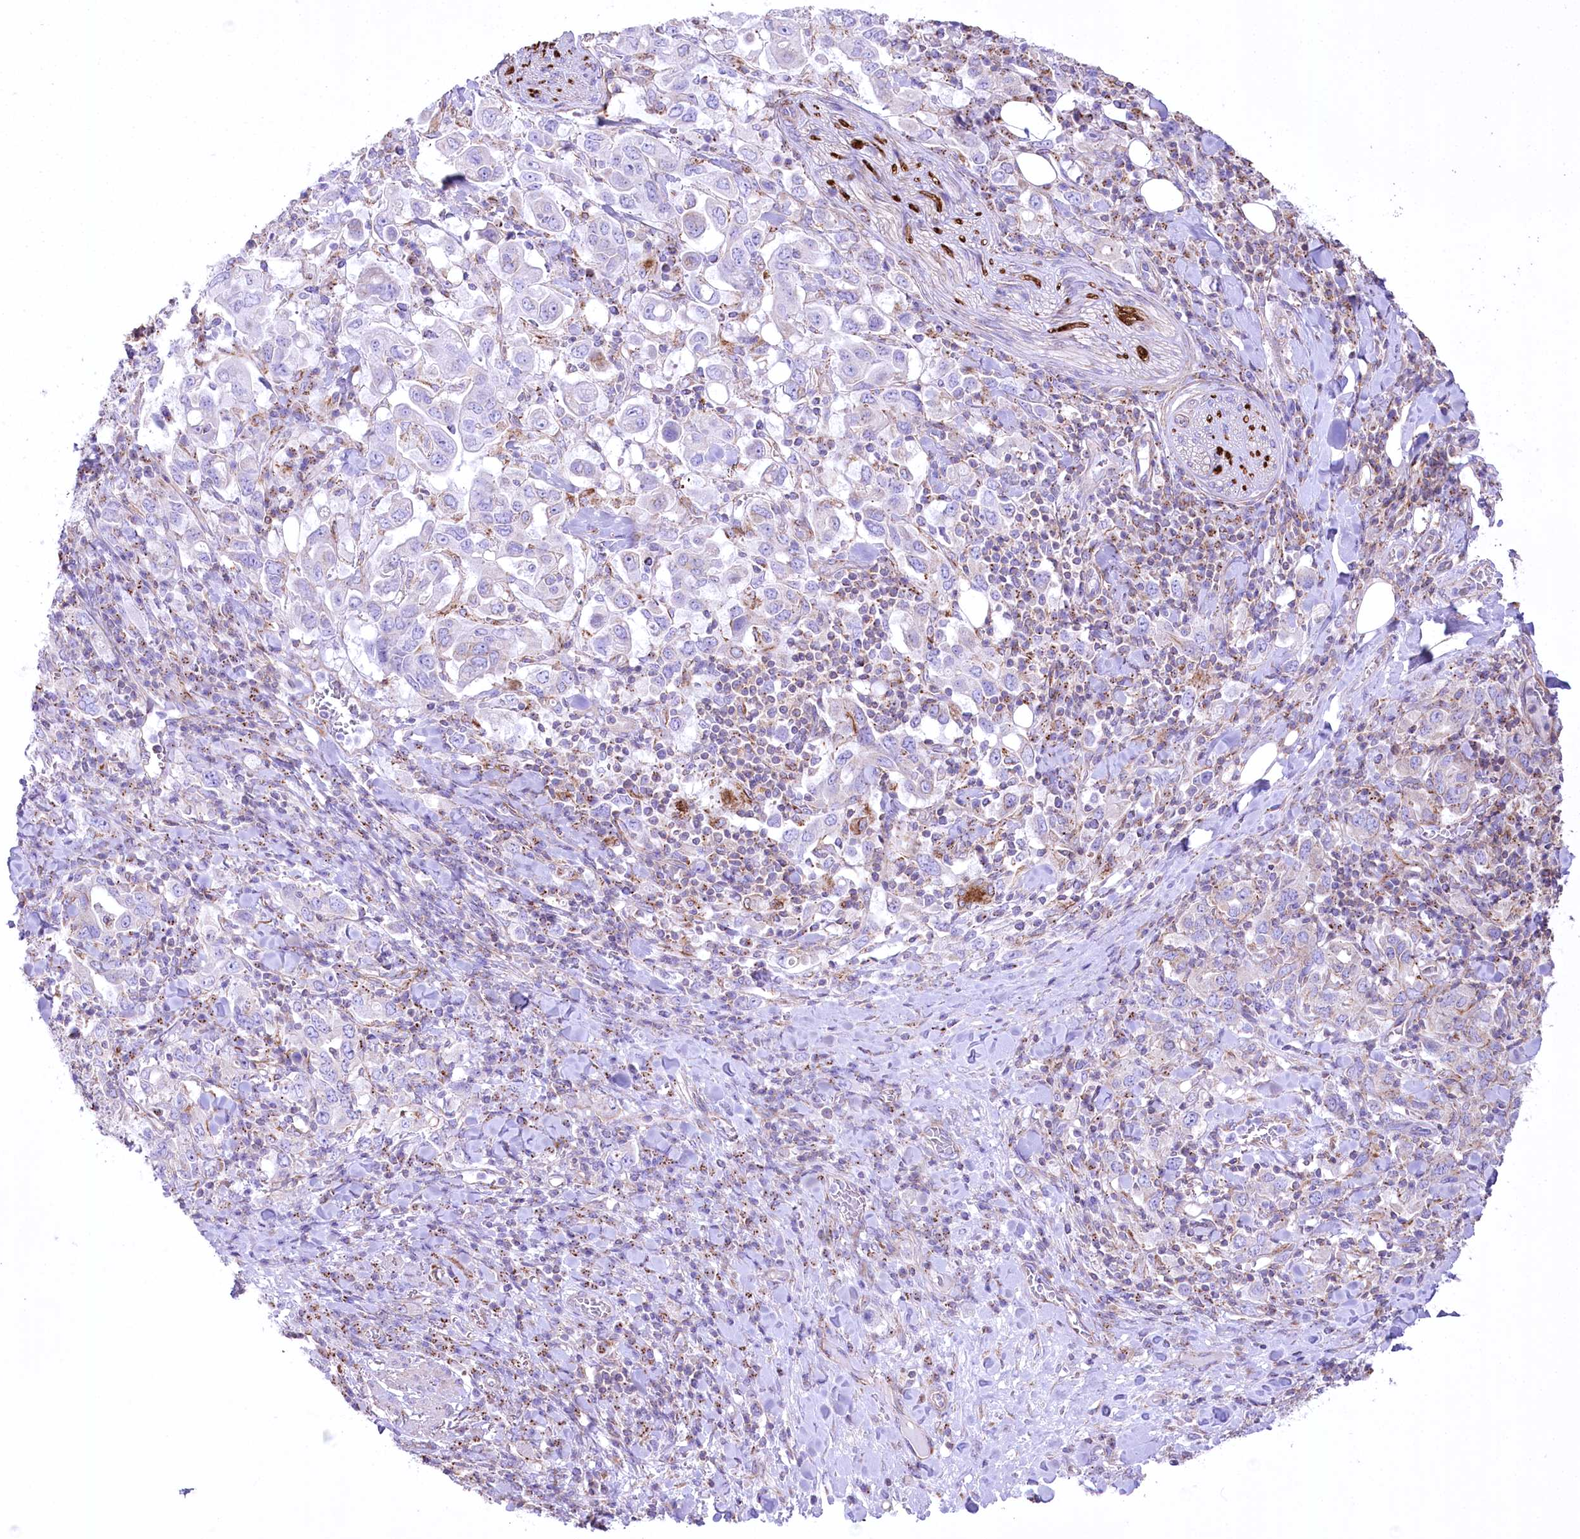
{"staining": {"intensity": "negative", "quantity": "none", "location": "none"}, "tissue": "stomach cancer", "cell_type": "Tumor cells", "image_type": "cancer", "snomed": [{"axis": "morphology", "description": "Adenocarcinoma, NOS"}, {"axis": "topography", "description": "Stomach, upper"}], "caption": "Immunohistochemistry (IHC) image of human stomach cancer stained for a protein (brown), which reveals no staining in tumor cells.", "gene": "FAM216A", "patient": {"sex": "male", "age": 62}}